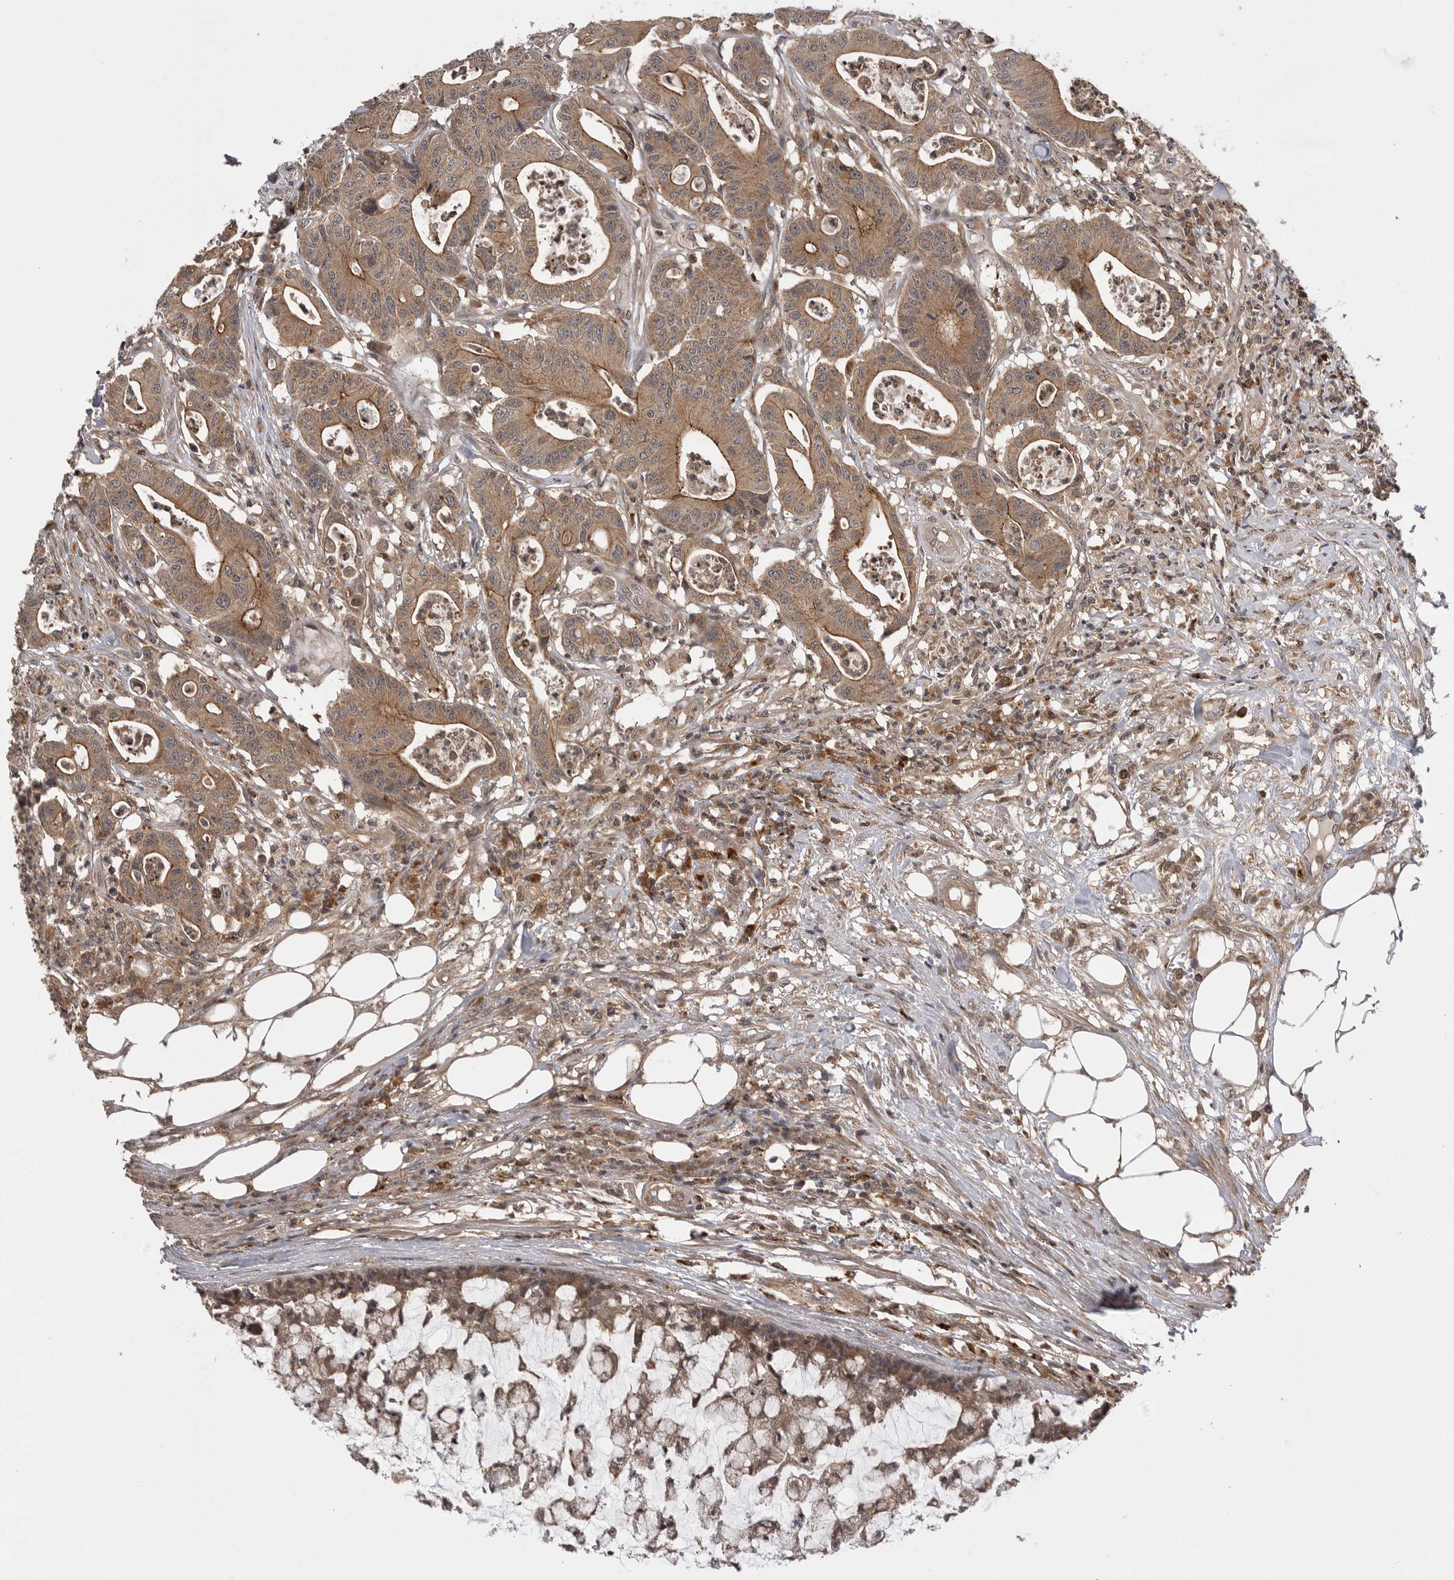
{"staining": {"intensity": "moderate", "quantity": ">75%", "location": "cytoplasmic/membranous"}, "tissue": "colorectal cancer", "cell_type": "Tumor cells", "image_type": "cancer", "snomed": [{"axis": "morphology", "description": "Adenocarcinoma, NOS"}, {"axis": "topography", "description": "Colon"}], "caption": "IHC staining of colorectal cancer (adenocarcinoma), which shows medium levels of moderate cytoplasmic/membranous expression in approximately >75% of tumor cells indicating moderate cytoplasmic/membranous protein staining. The staining was performed using DAB (3,3'-diaminobenzidine) (brown) for protein detection and nuclei were counterstained in hematoxylin (blue).", "gene": "AOAH", "patient": {"sex": "female", "age": 84}}